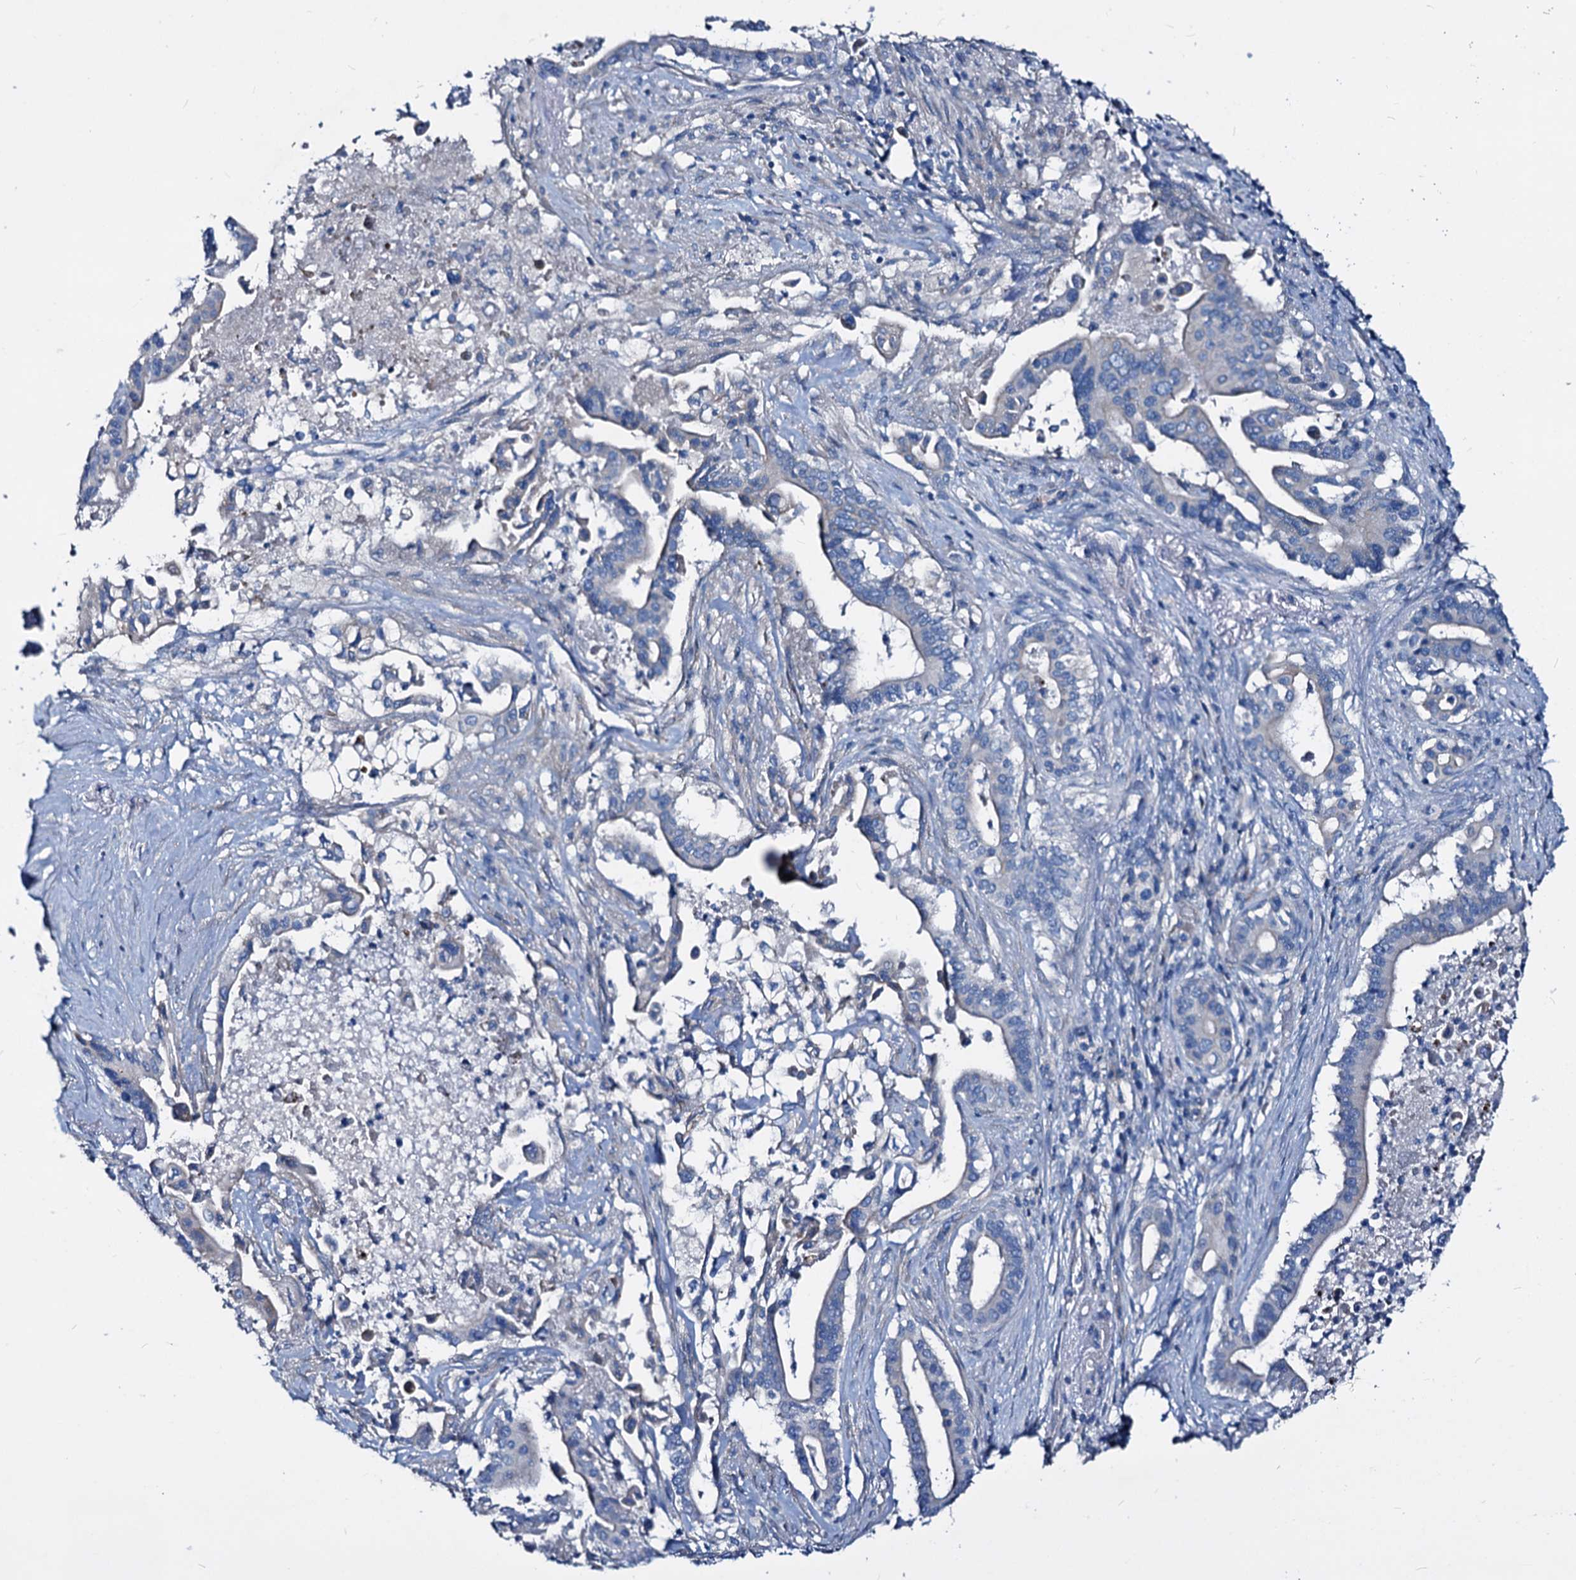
{"staining": {"intensity": "weak", "quantity": "<25%", "location": "cytoplasmic/membranous"}, "tissue": "pancreatic cancer", "cell_type": "Tumor cells", "image_type": "cancer", "snomed": [{"axis": "morphology", "description": "Adenocarcinoma, NOS"}, {"axis": "topography", "description": "Pancreas"}], "caption": "Pancreatic cancer was stained to show a protein in brown. There is no significant expression in tumor cells.", "gene": "DYDC2", "patient": {"sex": "female", "age": 77}}